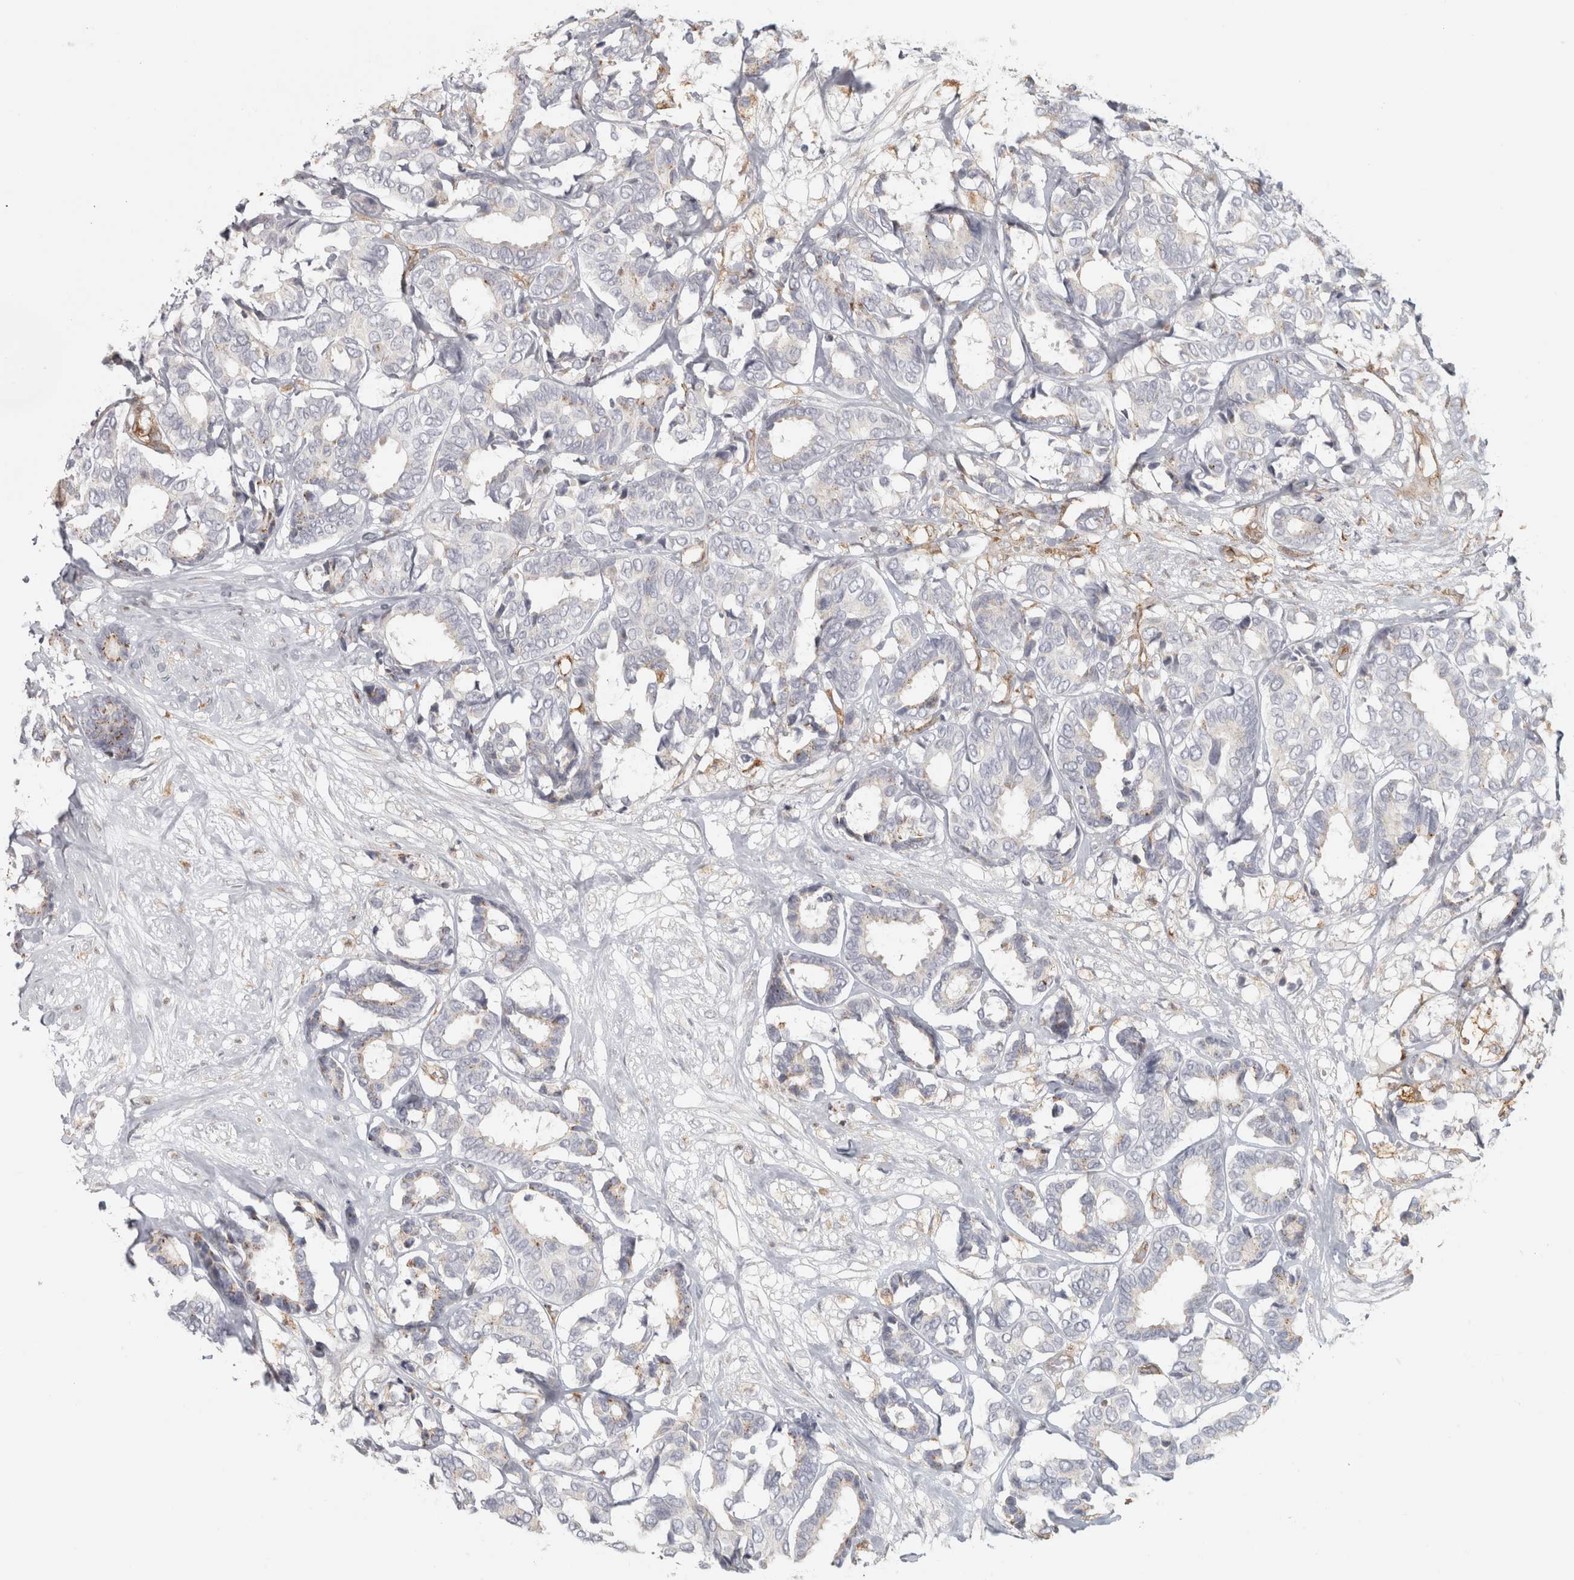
{"staining": {"intensity": "weak", "quantity": "<25%", "location": "cytoplasmic/membranous"}, "tissue": "breast cancer", "cell_type": "Tumor cells", "image_type": "cancer", "snomed": [{"axis": "morphology", "description": "Duct carcinoma"}, {"axis": "topography", "description": "Breast"}], "caption": "Immunohistochemistry (IHC) image of human breast intraductal carcinoma stained for a protein (brown), which exhibits no expression in tumor cells. (IHC, brightfield microscopy, high magnification).", "gene": "HLA-E", "patient": {"sex": "female", "age": 87}}